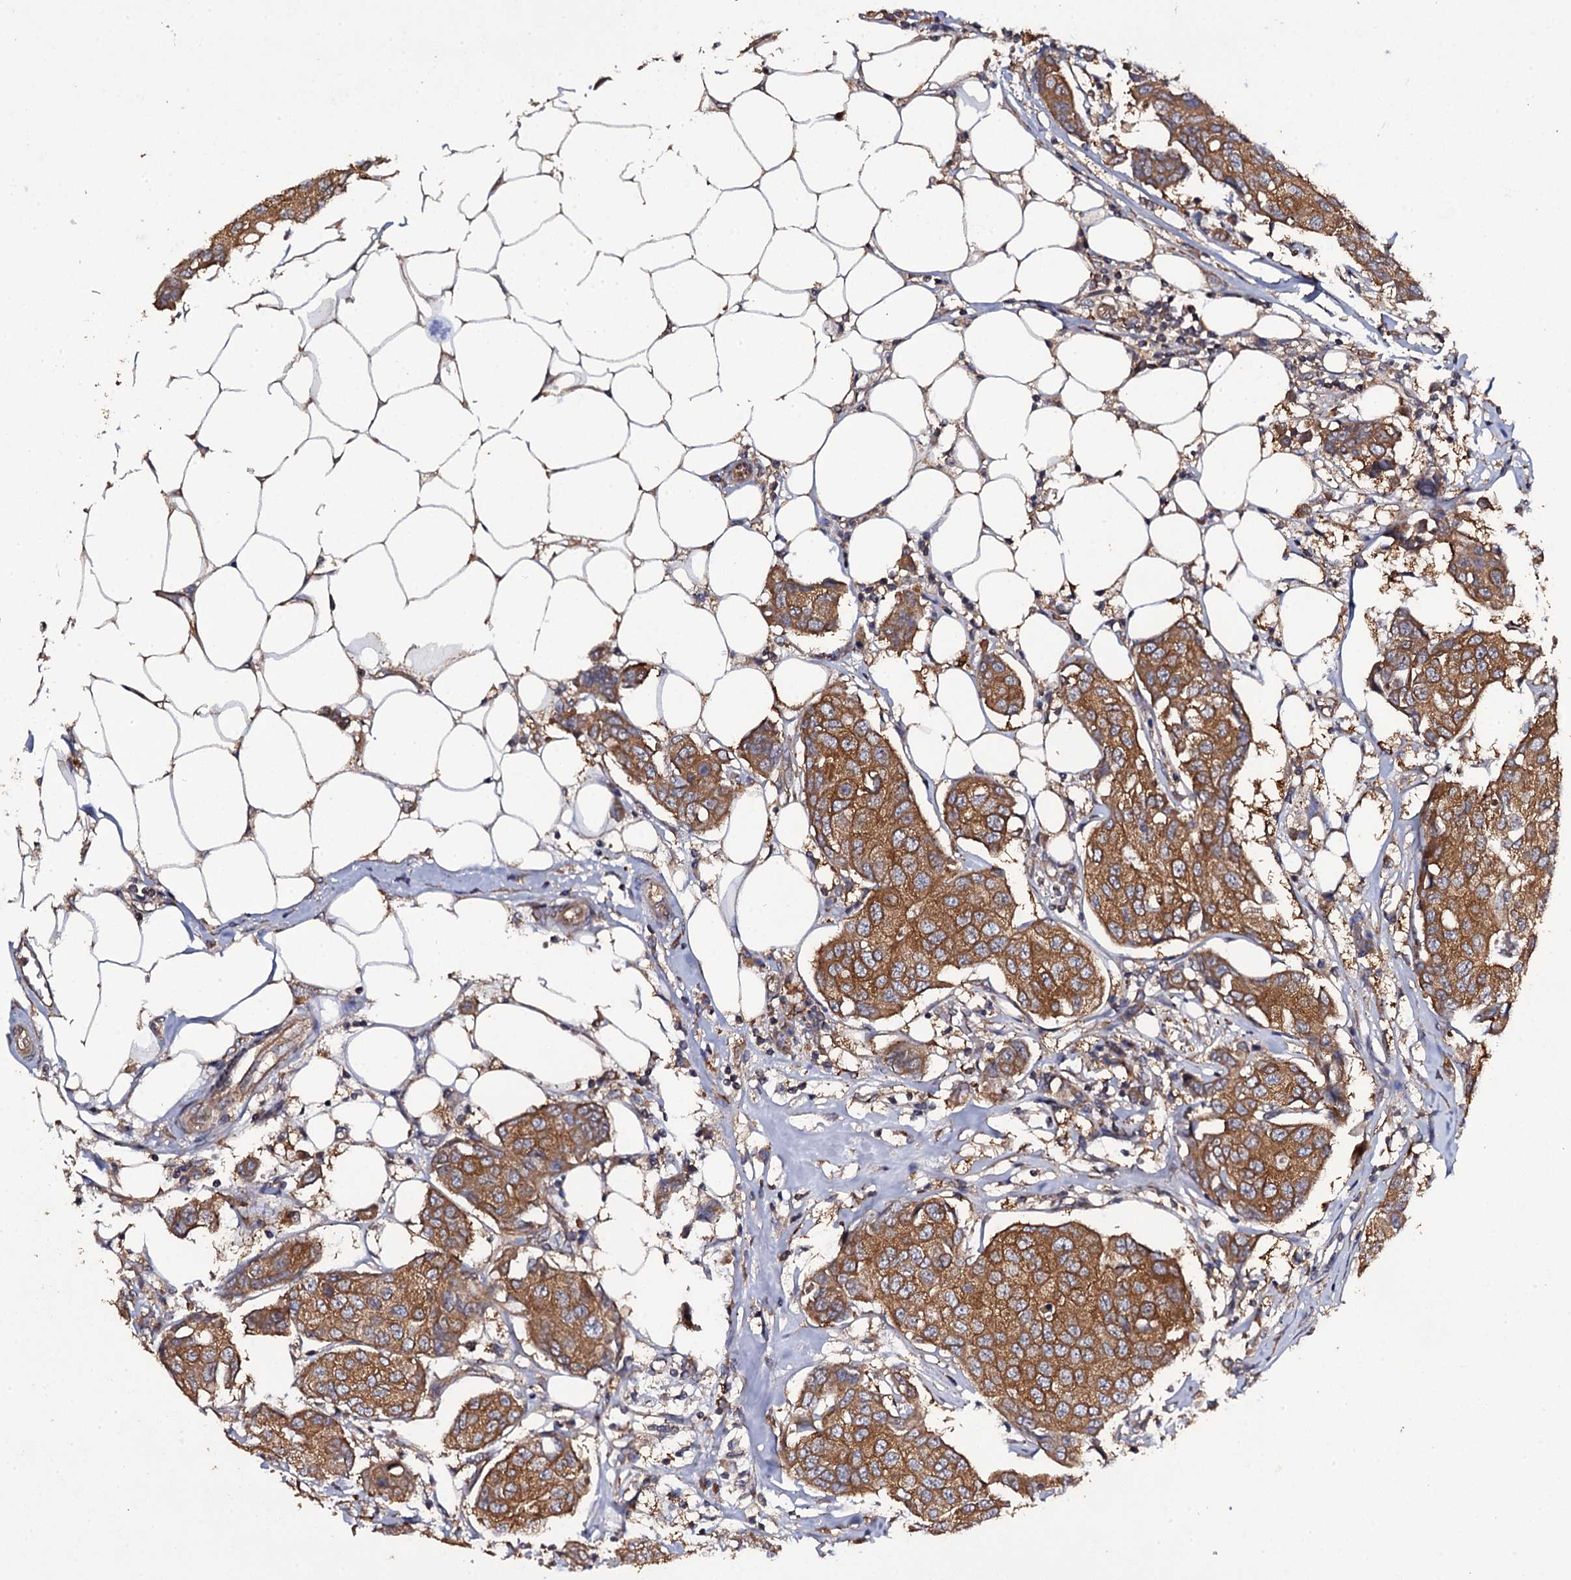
{"staining": {"intensity": "moderate", "quantity": ">75%", "location": "cytoplasmic/membranous"}, "tissue": "breast cancer", "cell_type": "Tumor cells", "image_type": "cancer", "snomed": [{"axis": "morphology", "description": "Duct carcinoma"}, {"axis": "topography", "description": "Breast"}], "caption": "A high-resolution histopathology image shows immunohistochemistry staining of breast cancer (infiltrating ductal carcinoma), which exhibits moderate cytoplasmic/membranous positivity in approximately >75% of tumor cells.", "gene": "TTC23", "patient": {"sex": "female", "age": 80}}